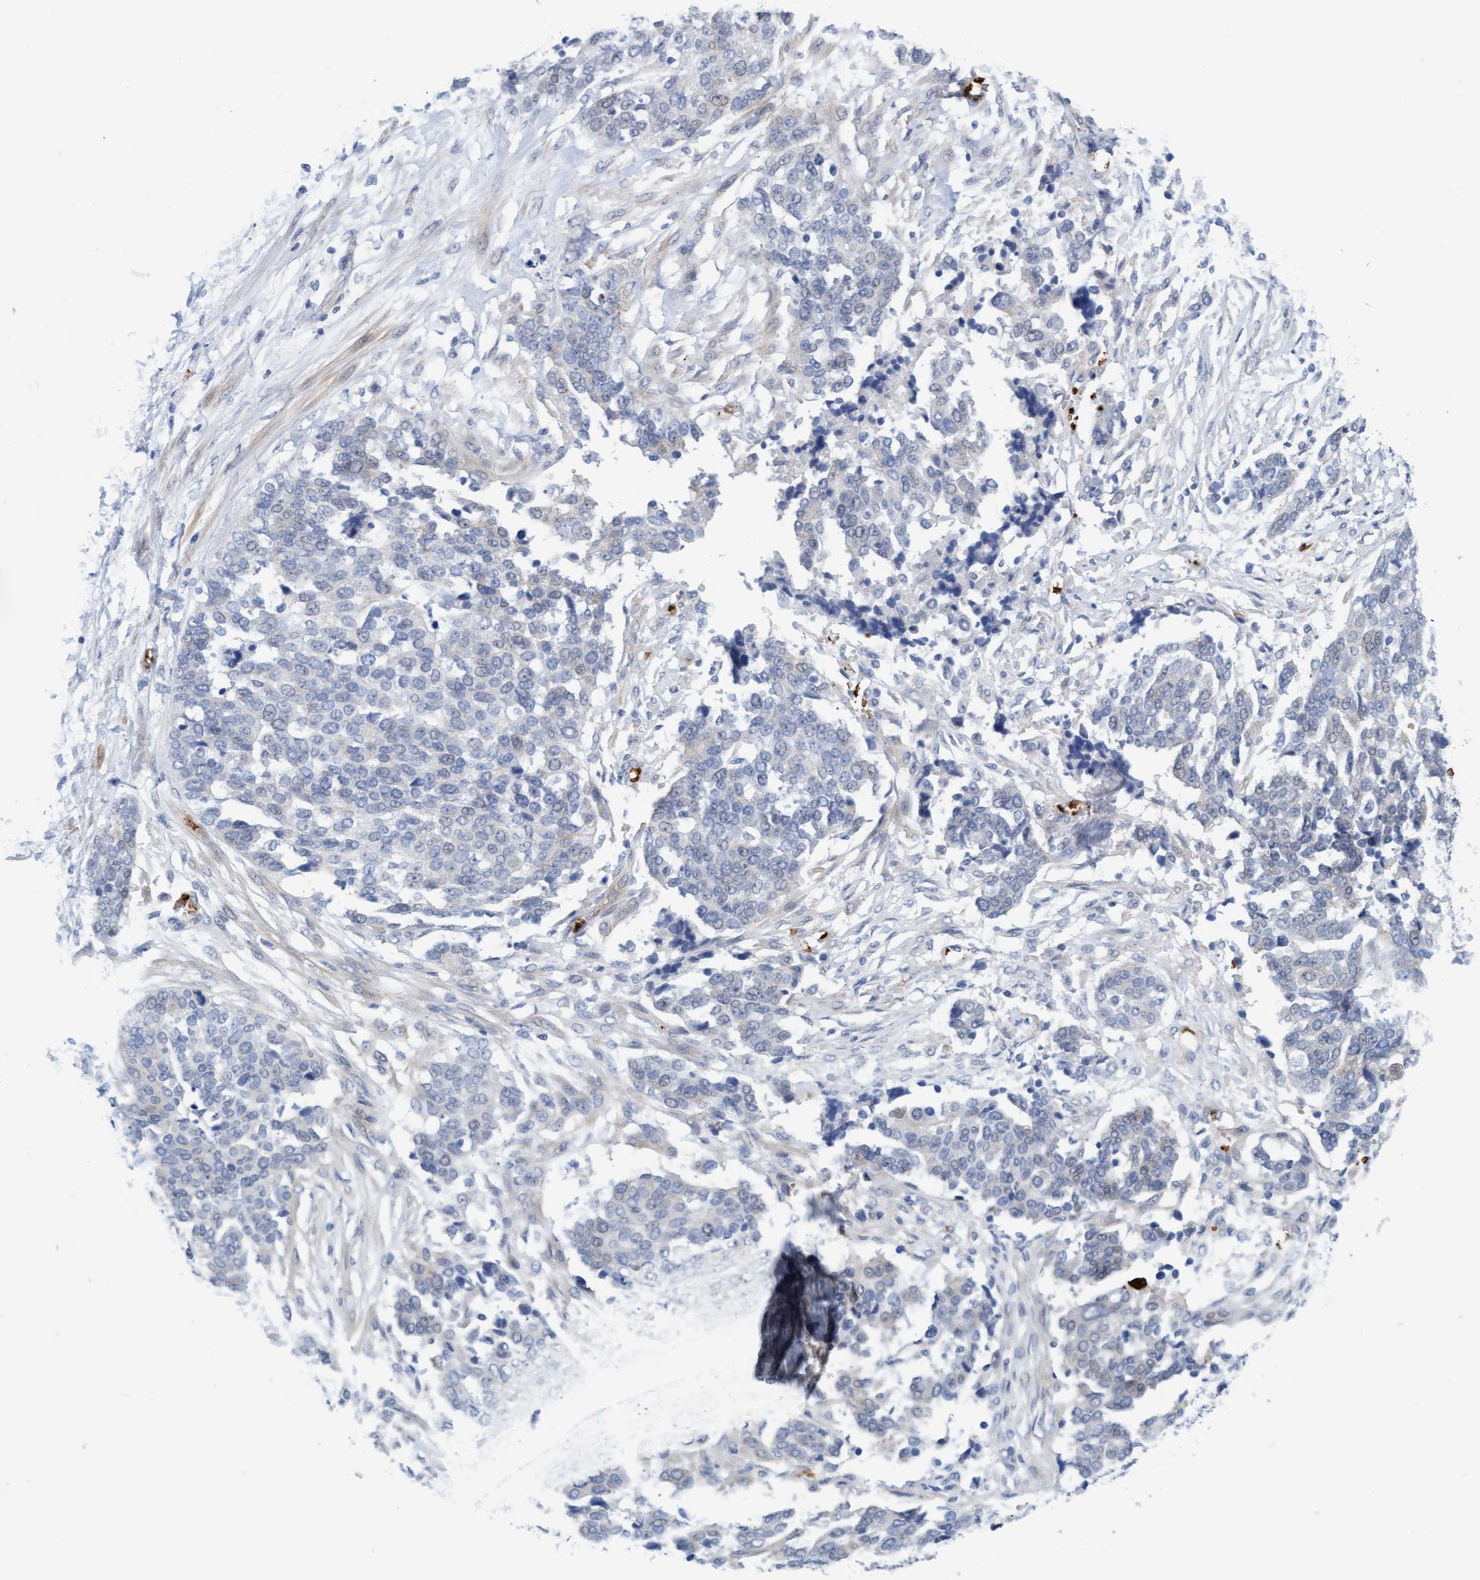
{"staining": {"intensity": "negative", "quantity": "none", "location": "none"}, "tissue": "ovarian cancer", "cell_type": "Tumor cells", "image_type": "cancer", "snomed": [{"axis": "morphology", "description": "Cystadenocarcinoma, serous, NOS"}, {"axis": "topography", "description": "Ovary"}], "caption": "Immunohistochemistry (IHC) photomicrograph of neoplastic tissue: human ovarian cancer (serous cystadenocarcinoma) stained with DAB (3,3'-diaminobenzidine) displays no significant protein expression in tumor cells.", "gene": "P2RX5", "patient": {"sex": "female", "age": 44}}